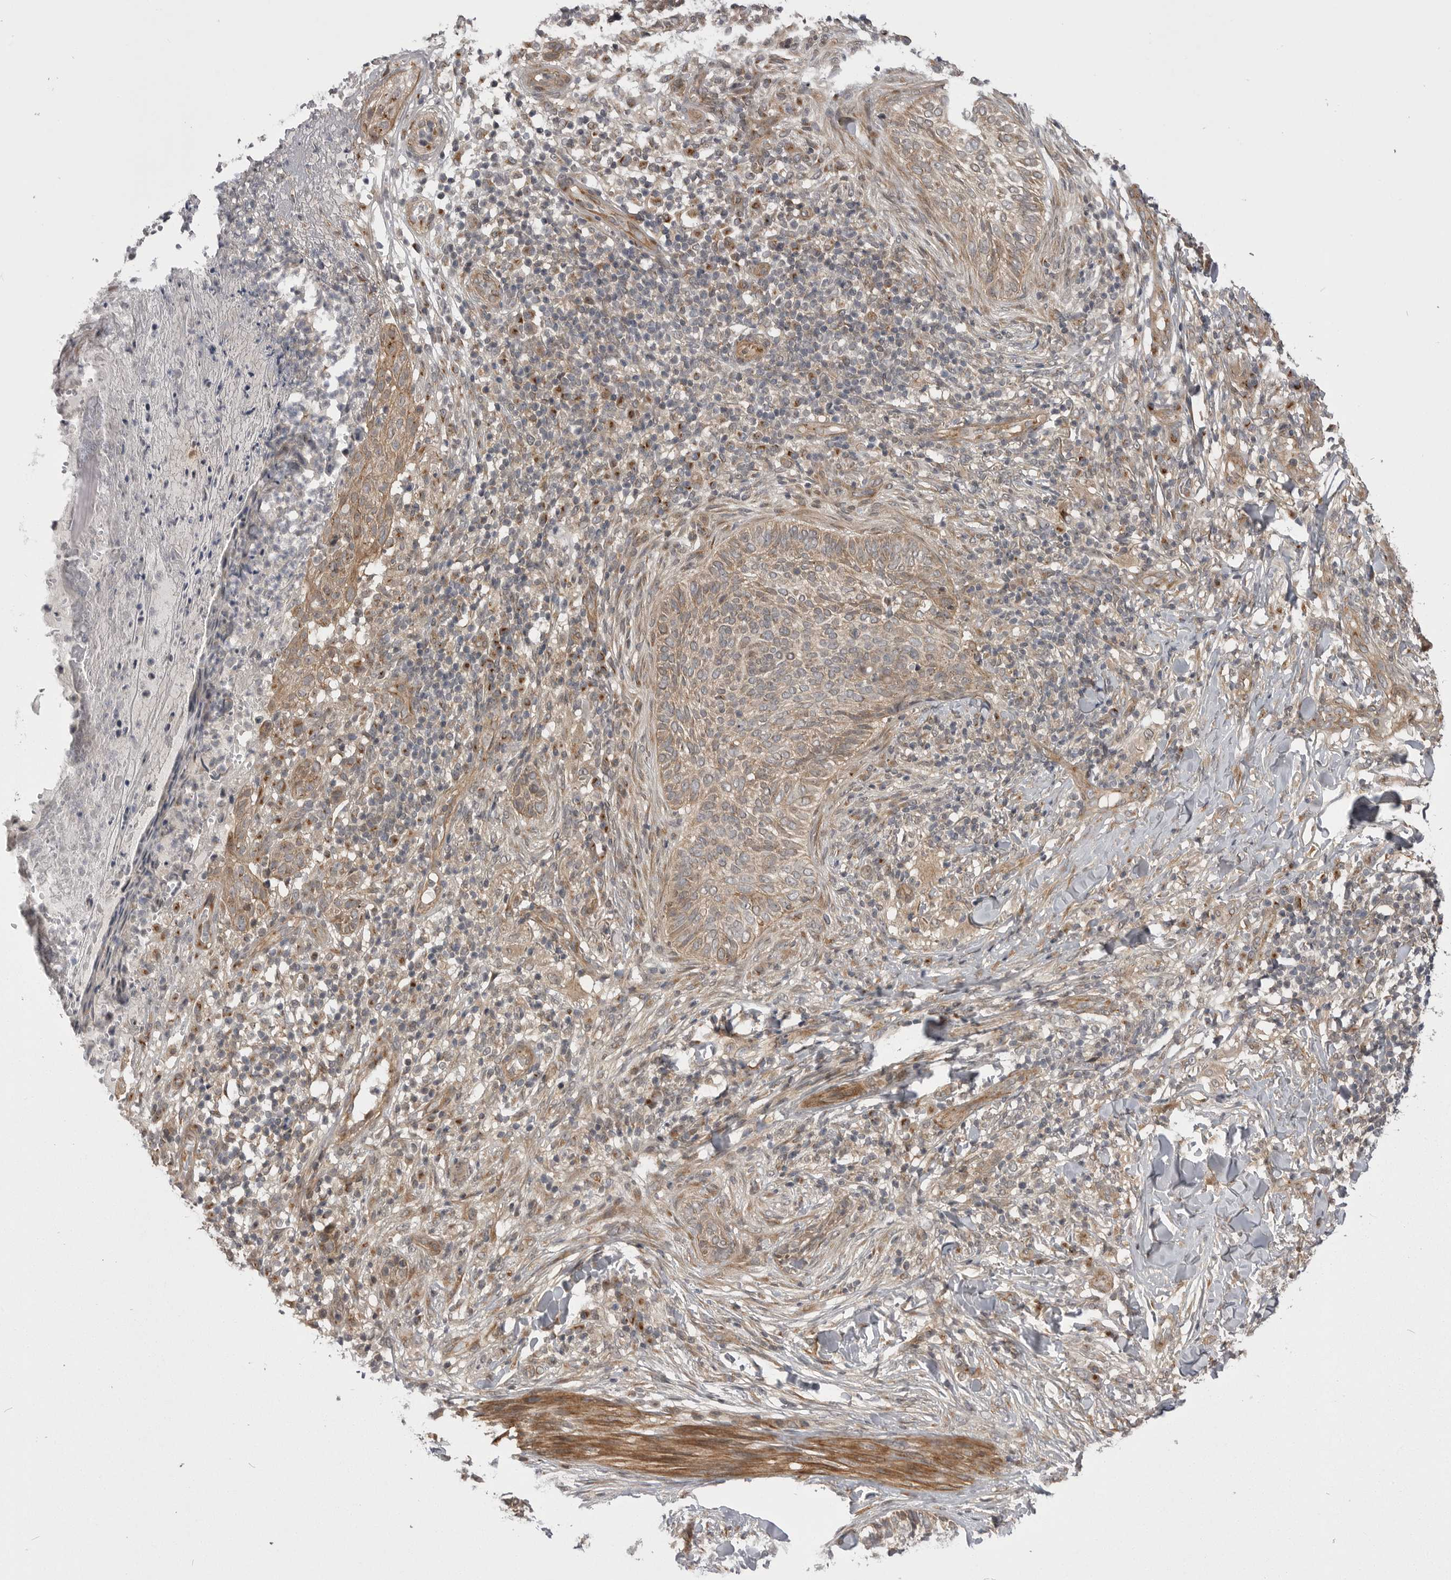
{"staining": {"intensity": "moderate", "quantity": ">75%", "location": "cytoplasmic/membranous"}, "tissue": "skin cancer", "cell_type": "Tumor cells", "image_type": "cancer", "snomed": [{"axis": "morphology", "description": "Normal tissue, NOS"}, {"axis": "morphology", "description": "Basal cell carcinoma"}, {"axis": "topography", "description": "Skin"}], "caption": "A micrograph of basal cell carcinoma (skin) stained for a protein reveals moderate cytoplasmic/membranous brown staining in tumor cells. The protein of interest is stained brown, and the nuclei are stained in blue (DAB IHC with brightfield microscopy, high magnification).", "gene": "PDCL", "patient": {"sex": "male", "age": 67}}